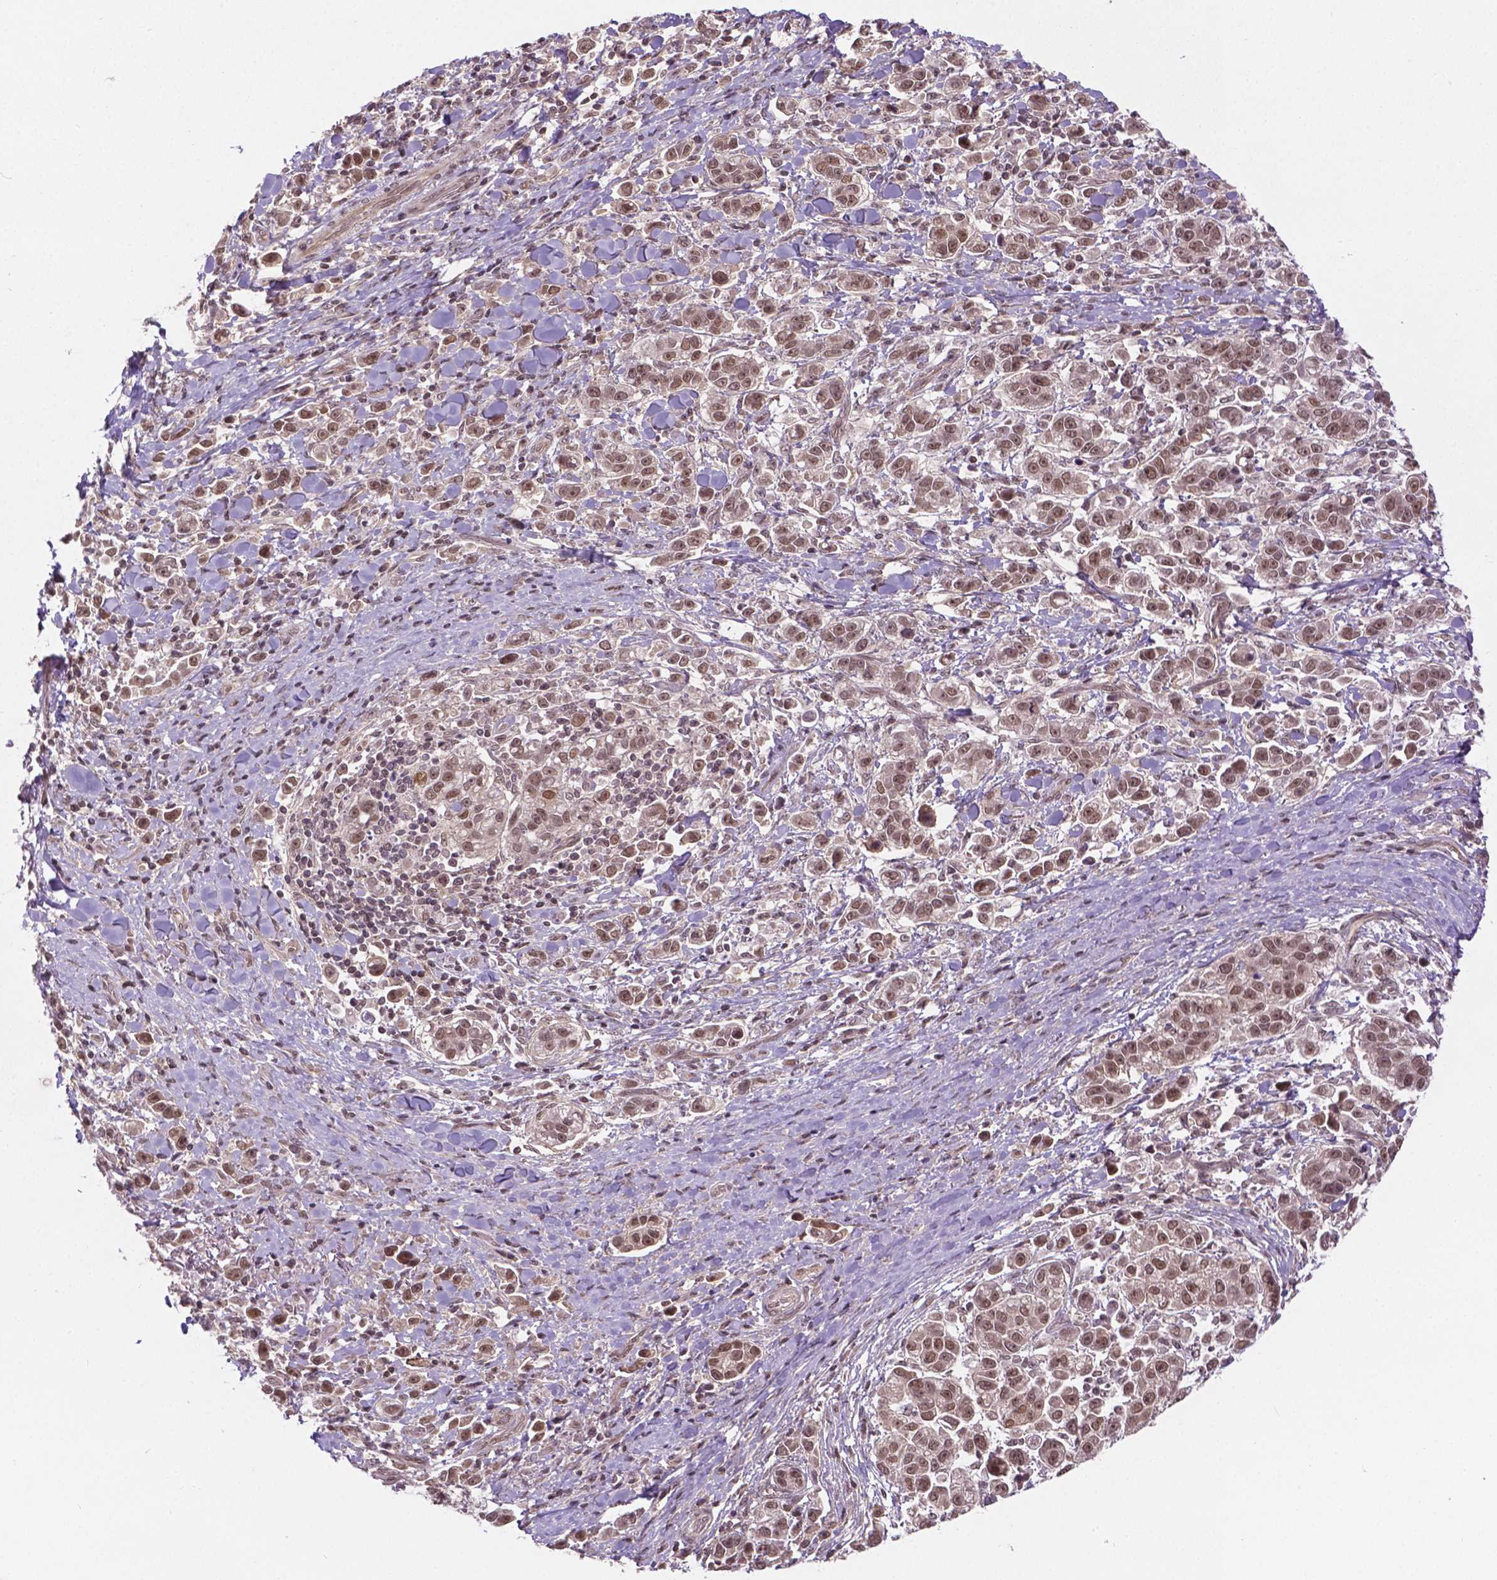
{"staining": {"intensity": "moderate", "quantity": ">75%", "location": "nuclear"}, "tissue": "stomach cancer", "cell_type": "Tumor cells", "image_type": "cancer", "snomed": [{"axis": "morphology", "description": "Adenocarcinoma, NOS"}, {"axis": "topography", "description": "Stomach"}], "caption": "A medium amount of moderate nuclear expression is identified in approximately >75% of tumor cells in stomach cancer tissue.", "gene": "ANKRD54", "patient": {"sex": "male", "age": 93}}